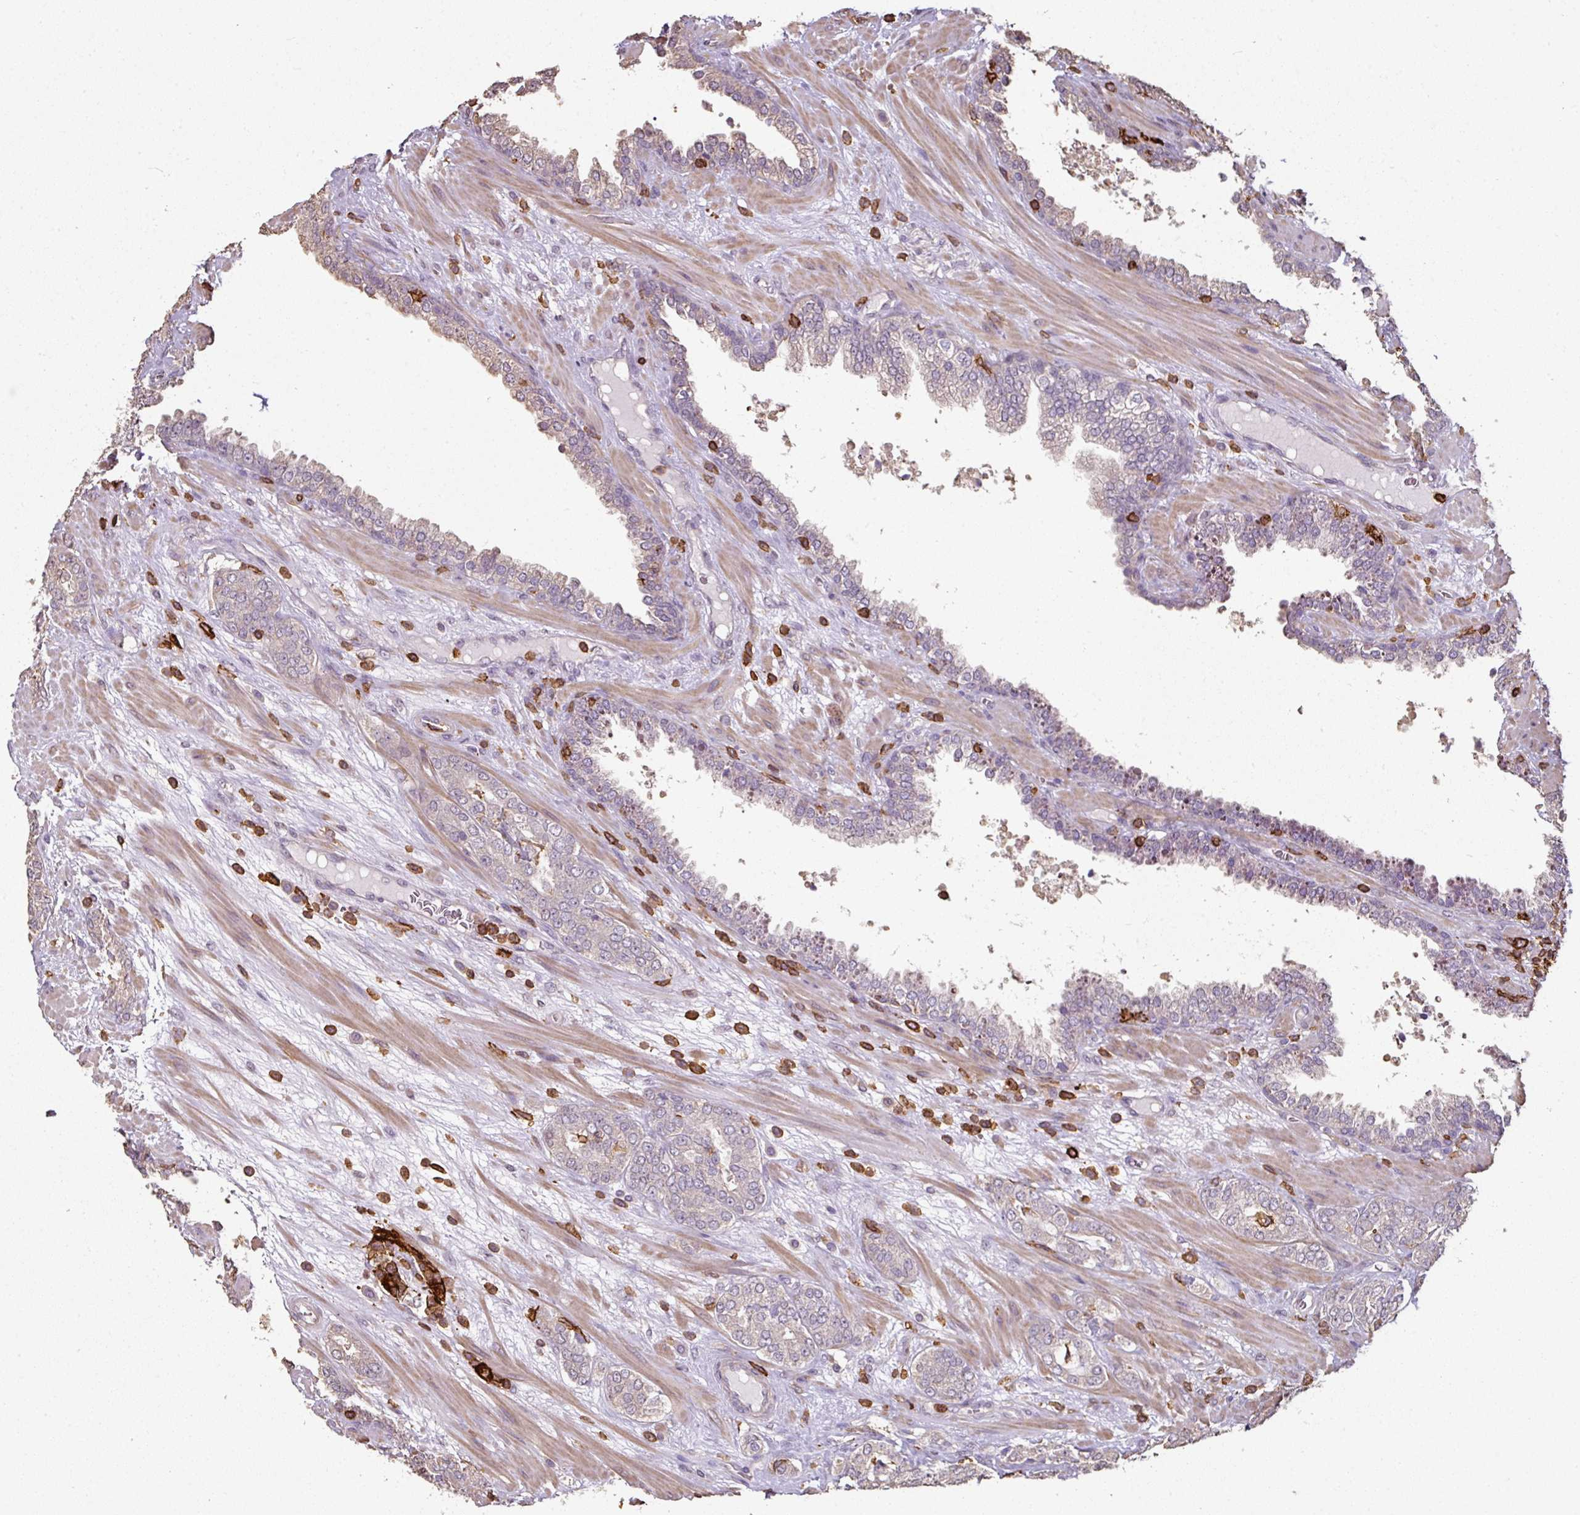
{"staining": {"intensity": "negative", "quantity": "none", "location": "none"}, "tissue": "prostate cancer", "cell_type": "Tumor cells", "image_type": "cancer", "snomed": [{"axis": "morphology", "description": "Adenocarcinoma, High grade"}, {"axis": "topography", "description": "Prostate"}], "caption": "This is a photomicrograph of immunohistochemistry staining of high-grade adenocarcinoma (prostate), which shows no expression in tumor cells. (Brightfield microscopy of DAB immunohistochemistry (IHC) at high magnification).", "gene": "OLFML2B", "patient": {"sex": "male", "age": 71}}